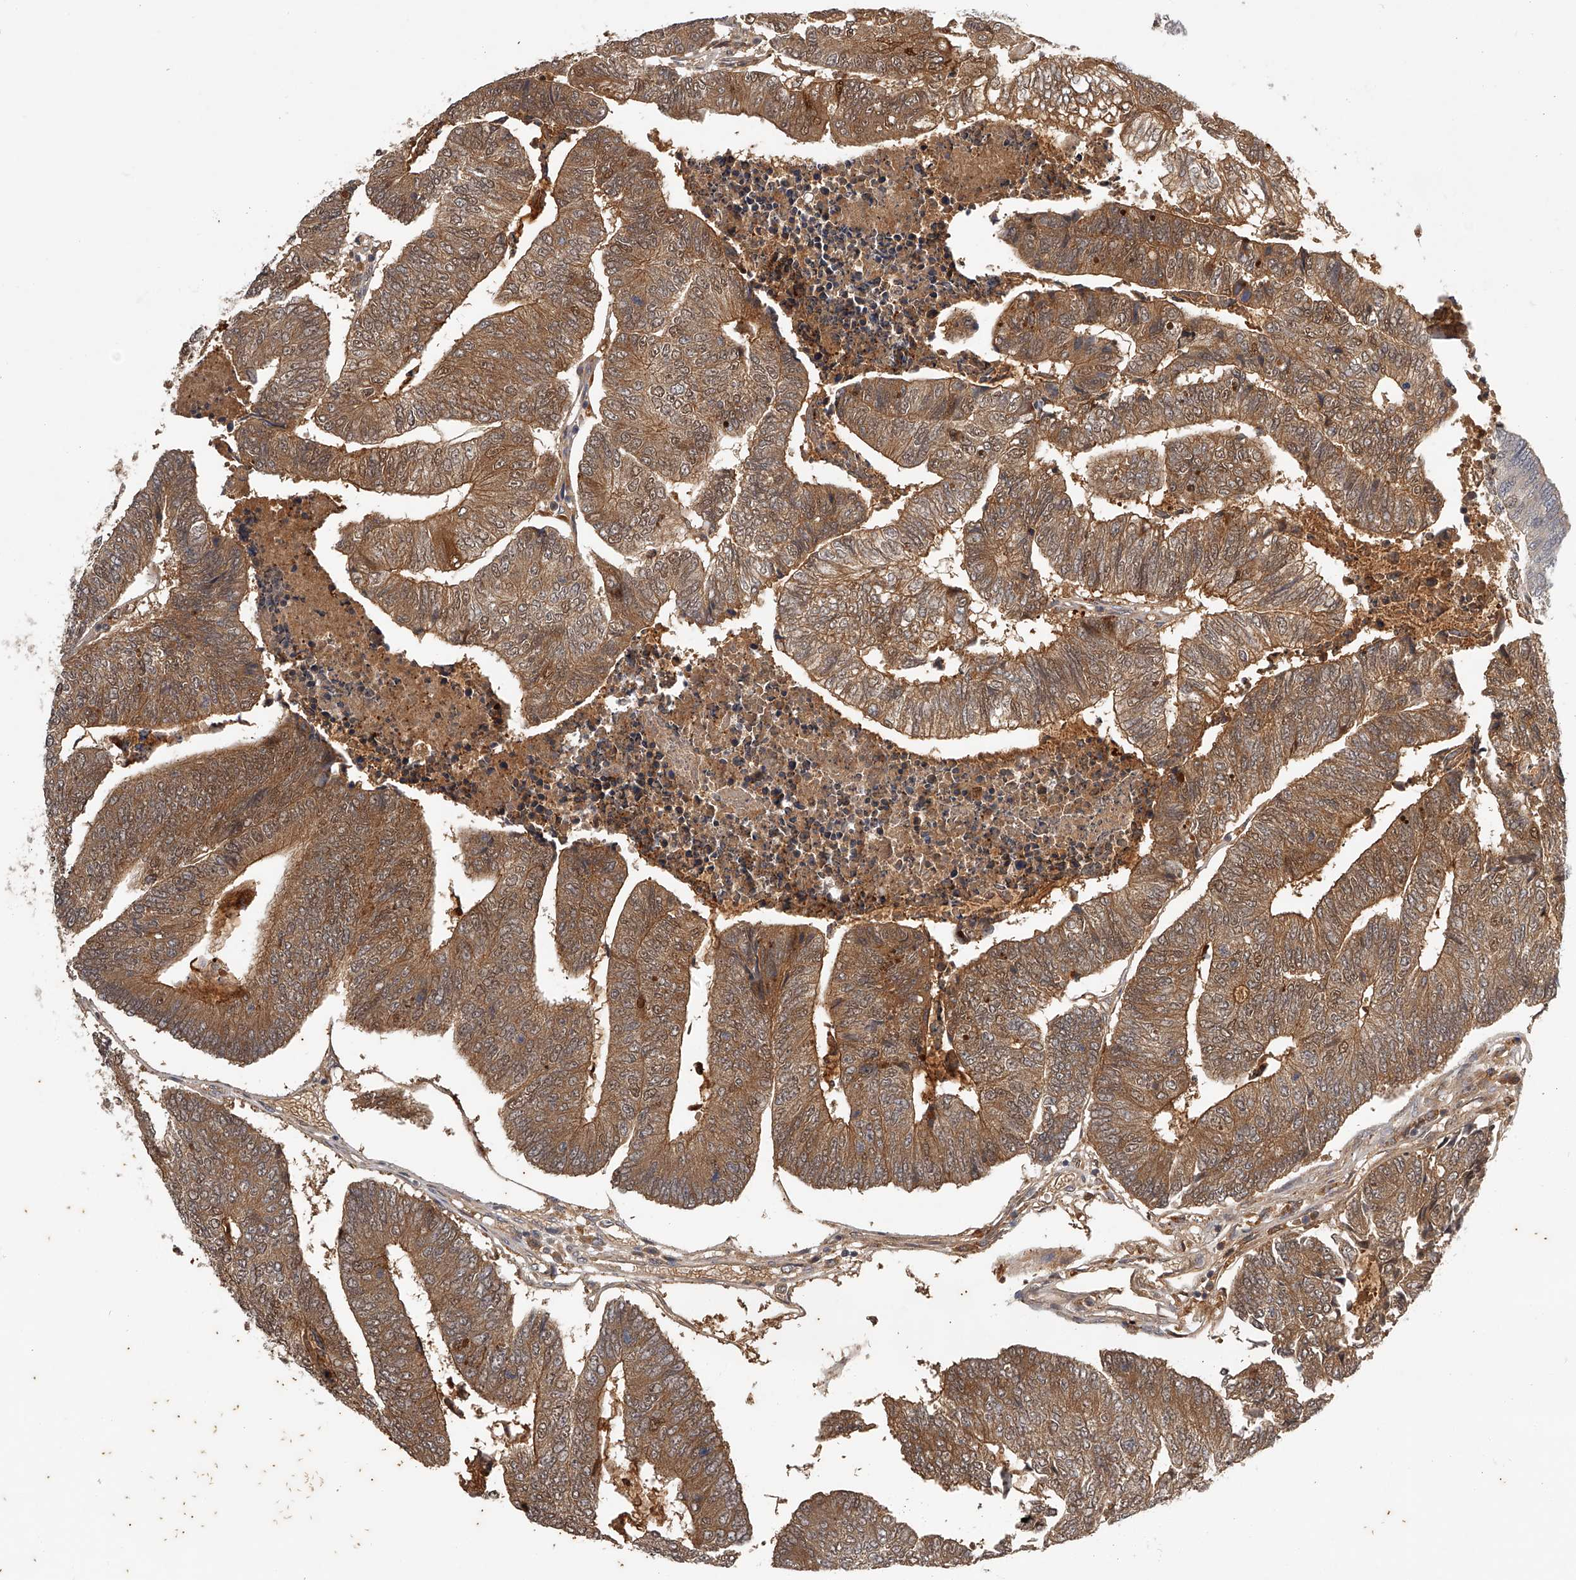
{"staining": {"intensity": "moderate", "quantity": ">75%", "location": "cytoplasmic/membranous"}, "tissue": "colorectal cancer", "cell_type": "Tumor cells", "image_type": "cancer", "snomed": [{"axis": "morphology", "description": "Adenocarcinoma, NOS"}, {"axis": "topography", "description": "Colon"}], "caption": "This photomicrograph reveals immunohistochemistry staining of human adenocarcinoma (colorectal), with medium moderate cytoplasmic/membranous expression in approximately >75% of tumor cells.", "gene": "GGCT", "patient": {"sex": "female", "age": 67}}